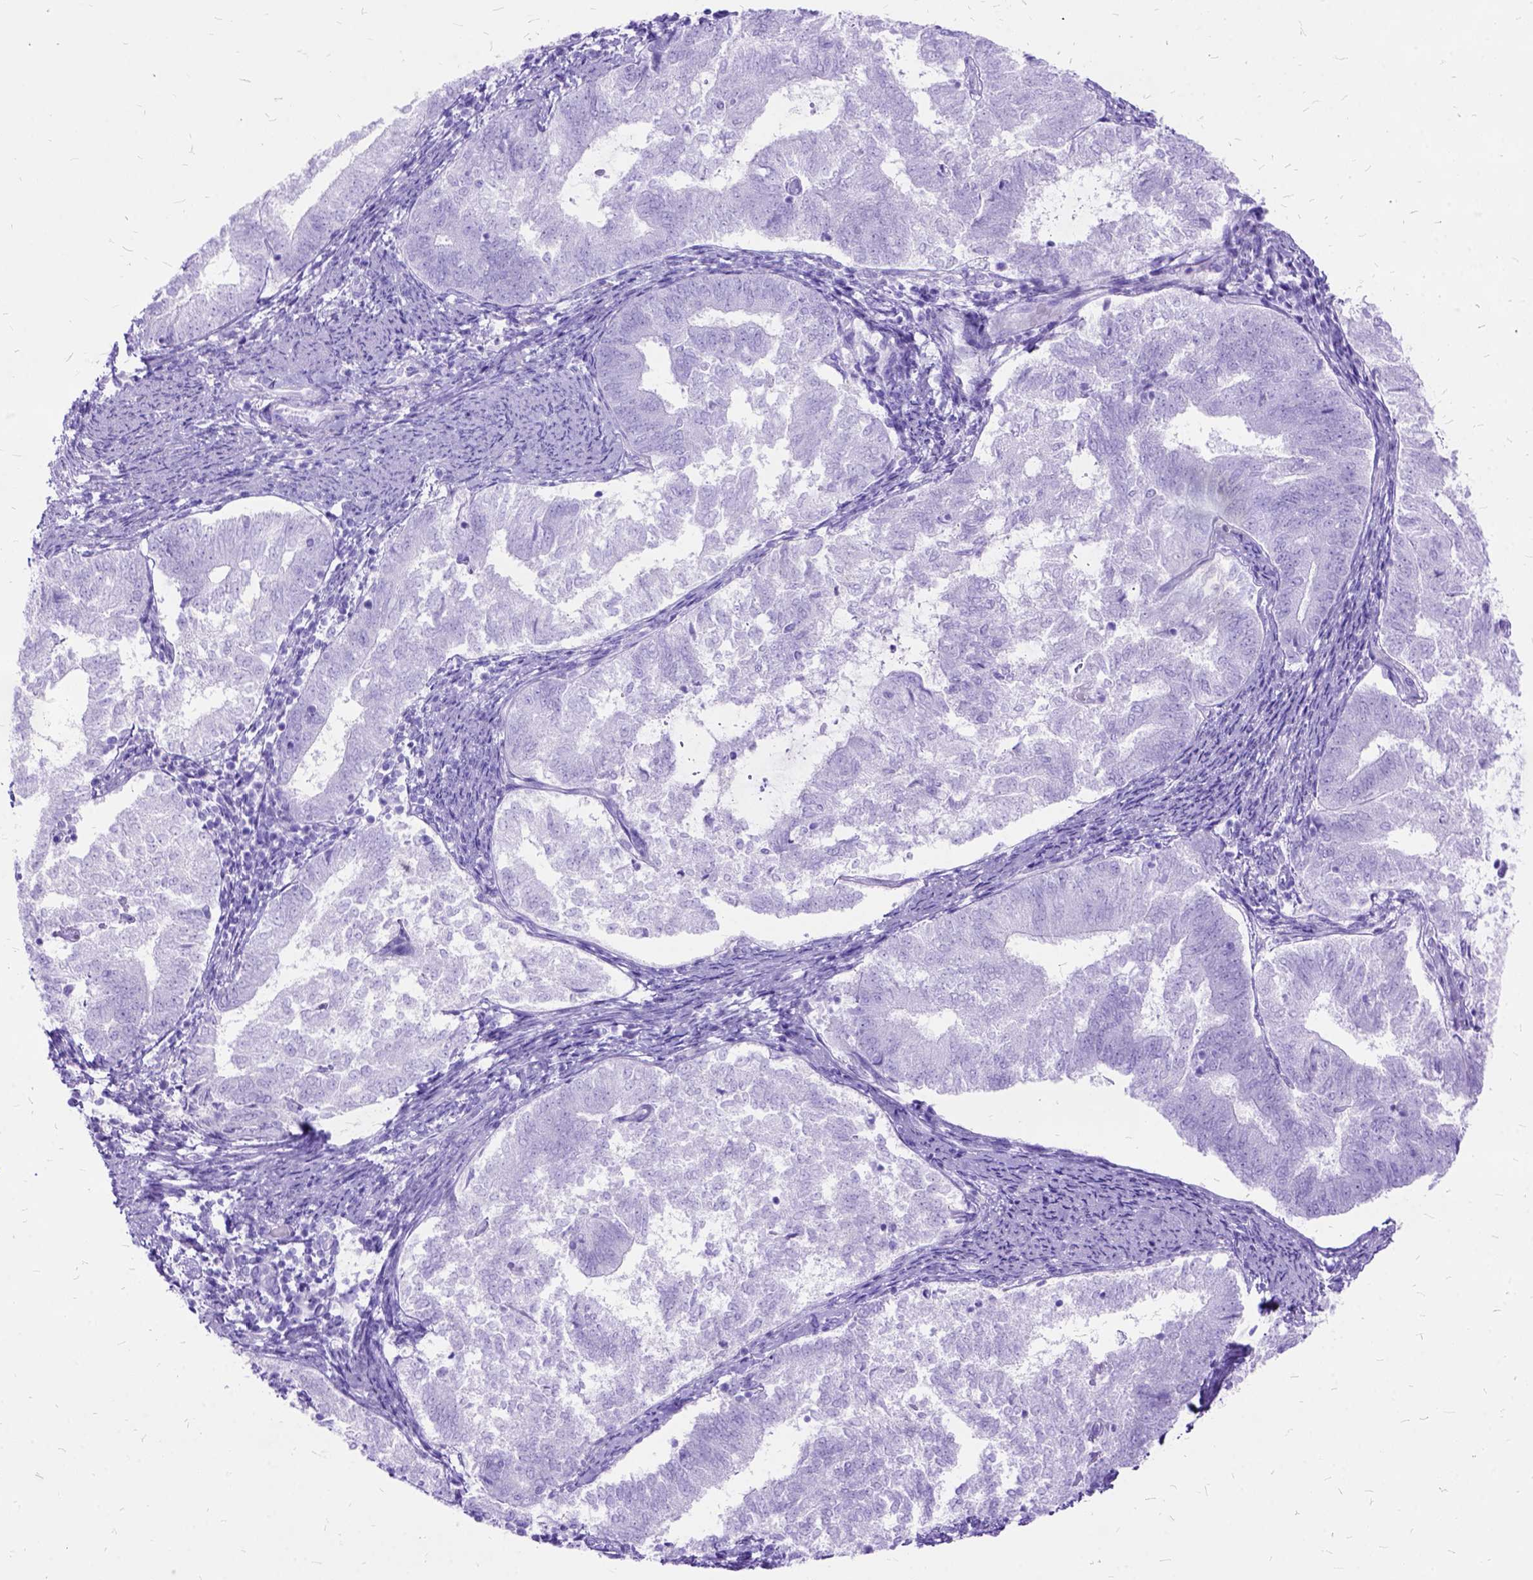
{"staining": {"intensity": "negative", "quantity": "none", "location": "none"}, "tissue": "endometrial cancer", "cell_type": "Tumor cells", "image_type": "cancer", "snomed": [{"axis": "morphology", "description": "Adenocarcinoma, NOS"}, {"axis": "topography", "description": "Endometrium"}], "caption": "A histopathology image of human endometrial cancer (adenocarcinoma) is negative for staining in tumor cells.", "gene": "DNAH2", "patient": {"sex": "female", "age": 65}}